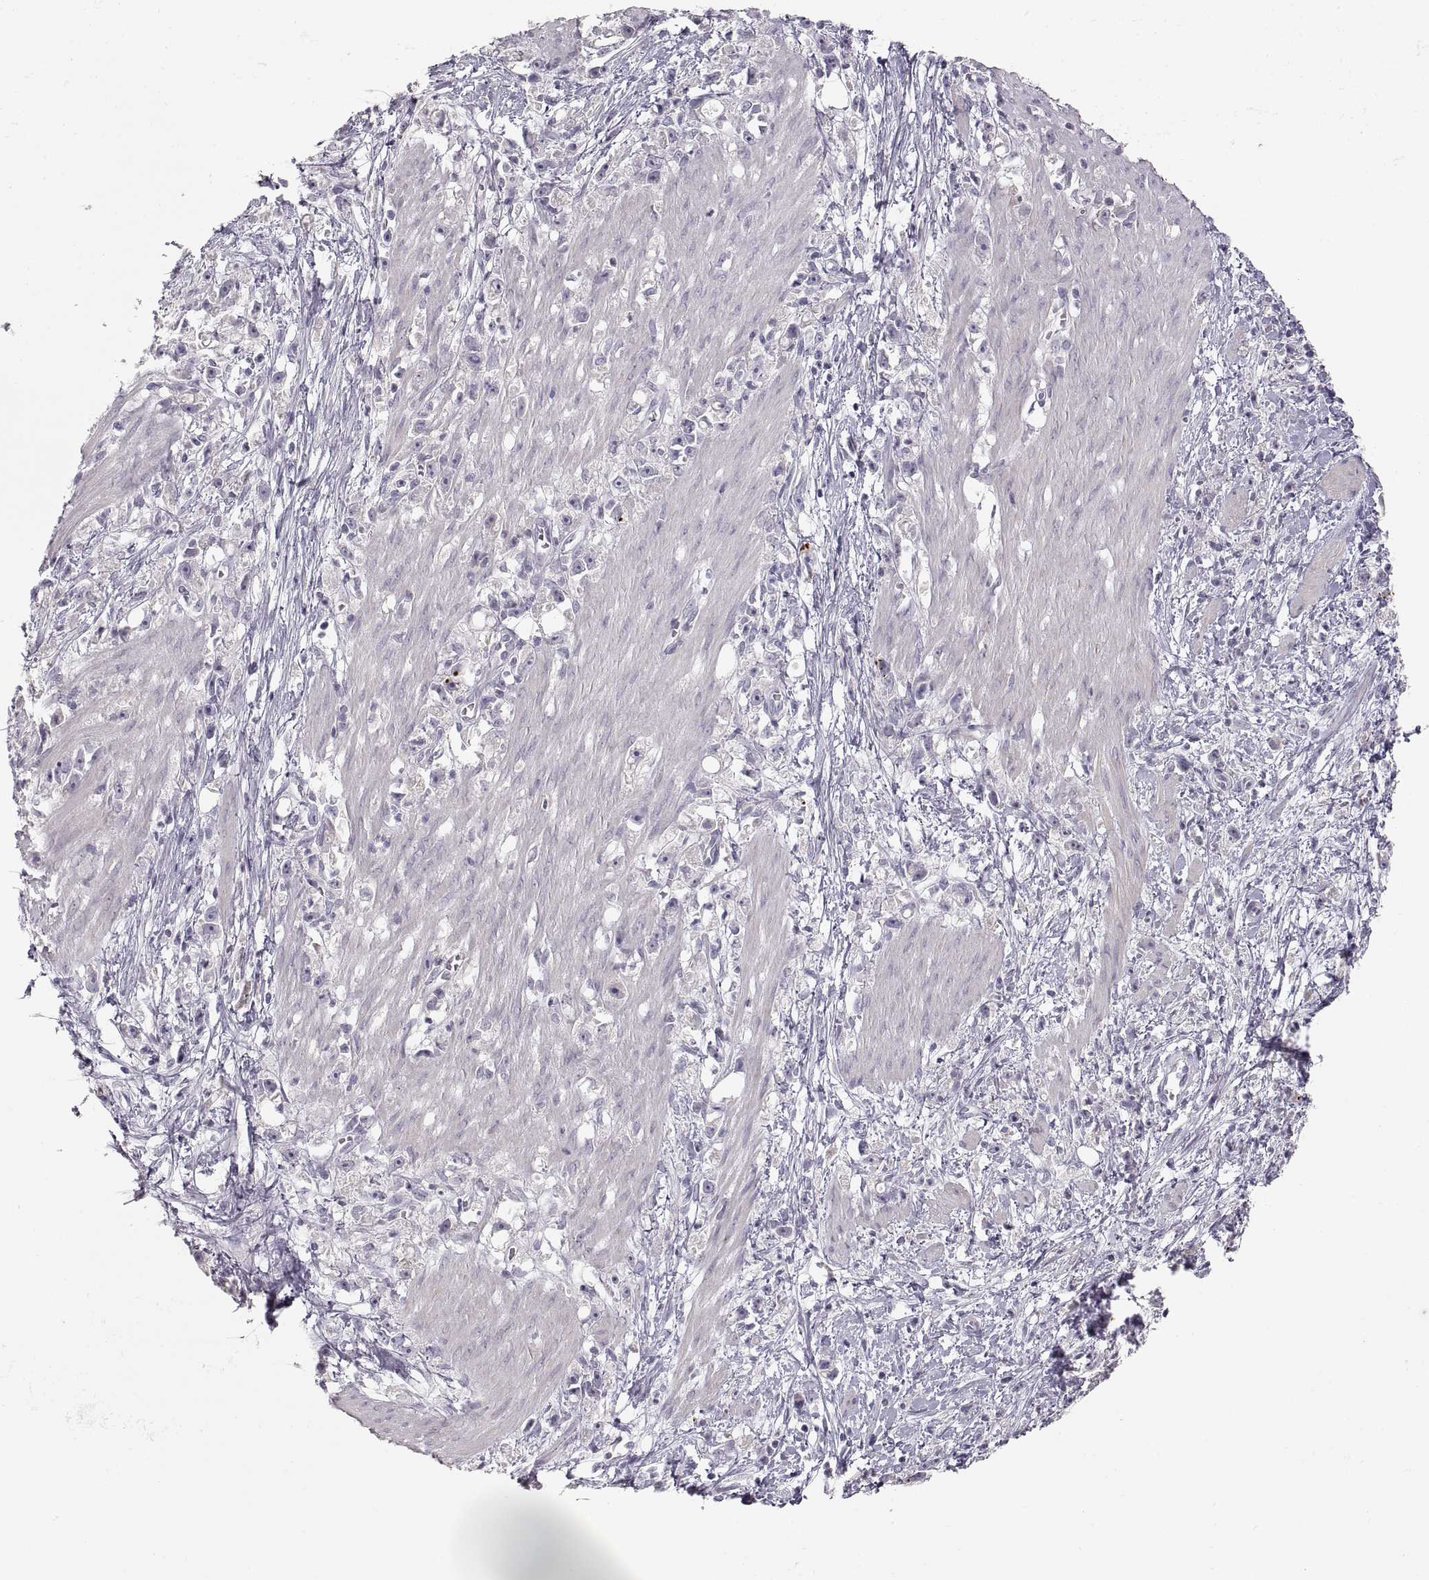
{"staining": {"intensity": "negative", "quantity": "none", "location": "none"}, "tissue": "stomach cancer", "cell_type": "Tumor cells", "image_type": "cancer", "snomed": [{"axis": "morphology", "description": "Adenocarcinoma, NOS"}, {"axis": "topography", "description": "Stomach"}], "caption": "Immunohistochemistry (IHC) of human adenocarcinoma (stomach) demonstrates no positivity in tumor cells. (DAB (3,3'-diaminobenzidine) immunohistochemistry (IHC), high magnification).", "gene": "PCSK2", "patient": {"sex": "female", "age": 59}}